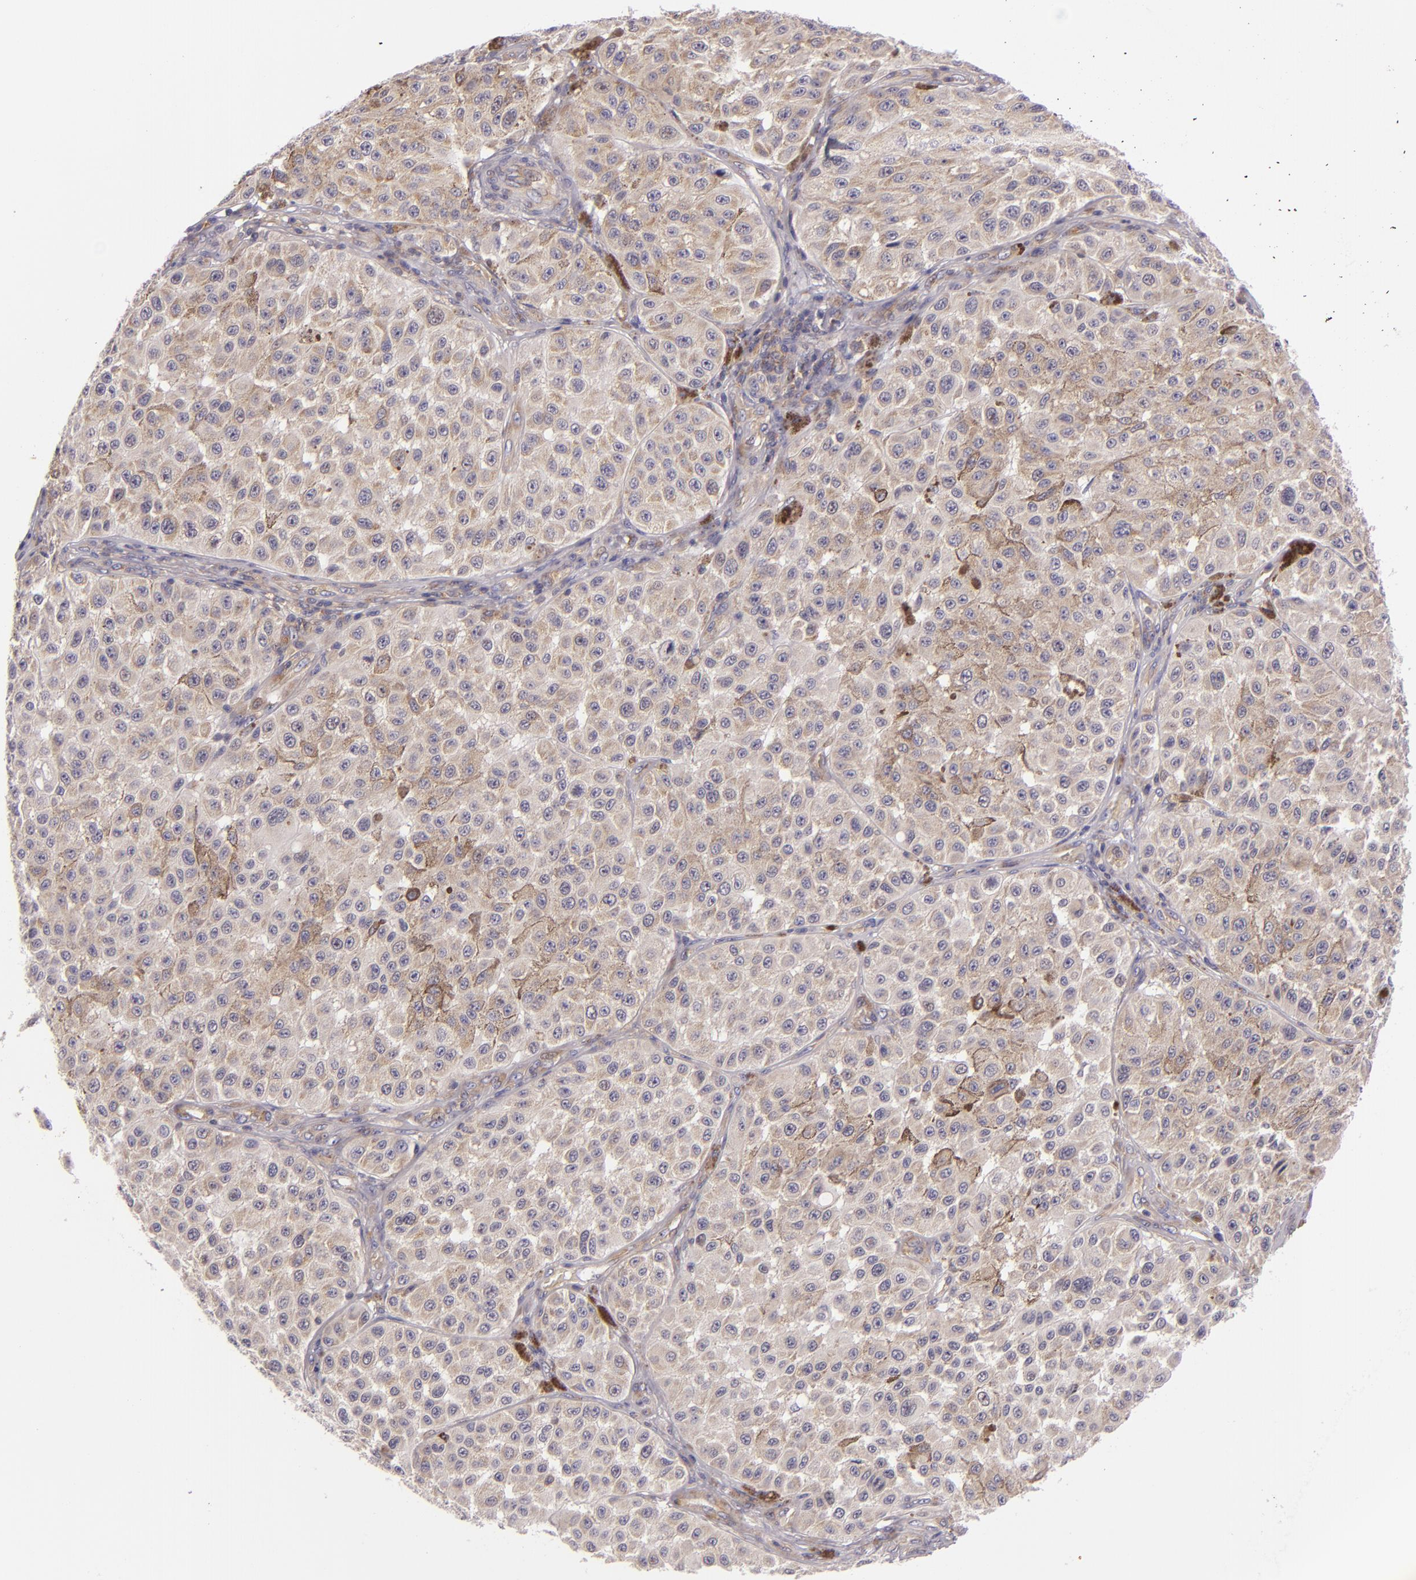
{"staining": {"intensity": "weak", "quantity": "25%-75%", "location": "cytoplasmic/membranous"}, "tissue": "melanoma", "cell_type": "Tumor cells", "image_type": "cancer", "snomed": [{"axis": "morphology", "description": "Malignant melanoma, NOS"}, {"axis": "topography", "description": "Skin"}], "caption": "Malignant melanoma stained with immunohistochemistry (IHC) demonstrates weak cytoplasmic/membranous positivity in approximately 25%-75% of tumor cells.", "gene": "UPF3B", "patient": {"sex": "female", "age": 64}}